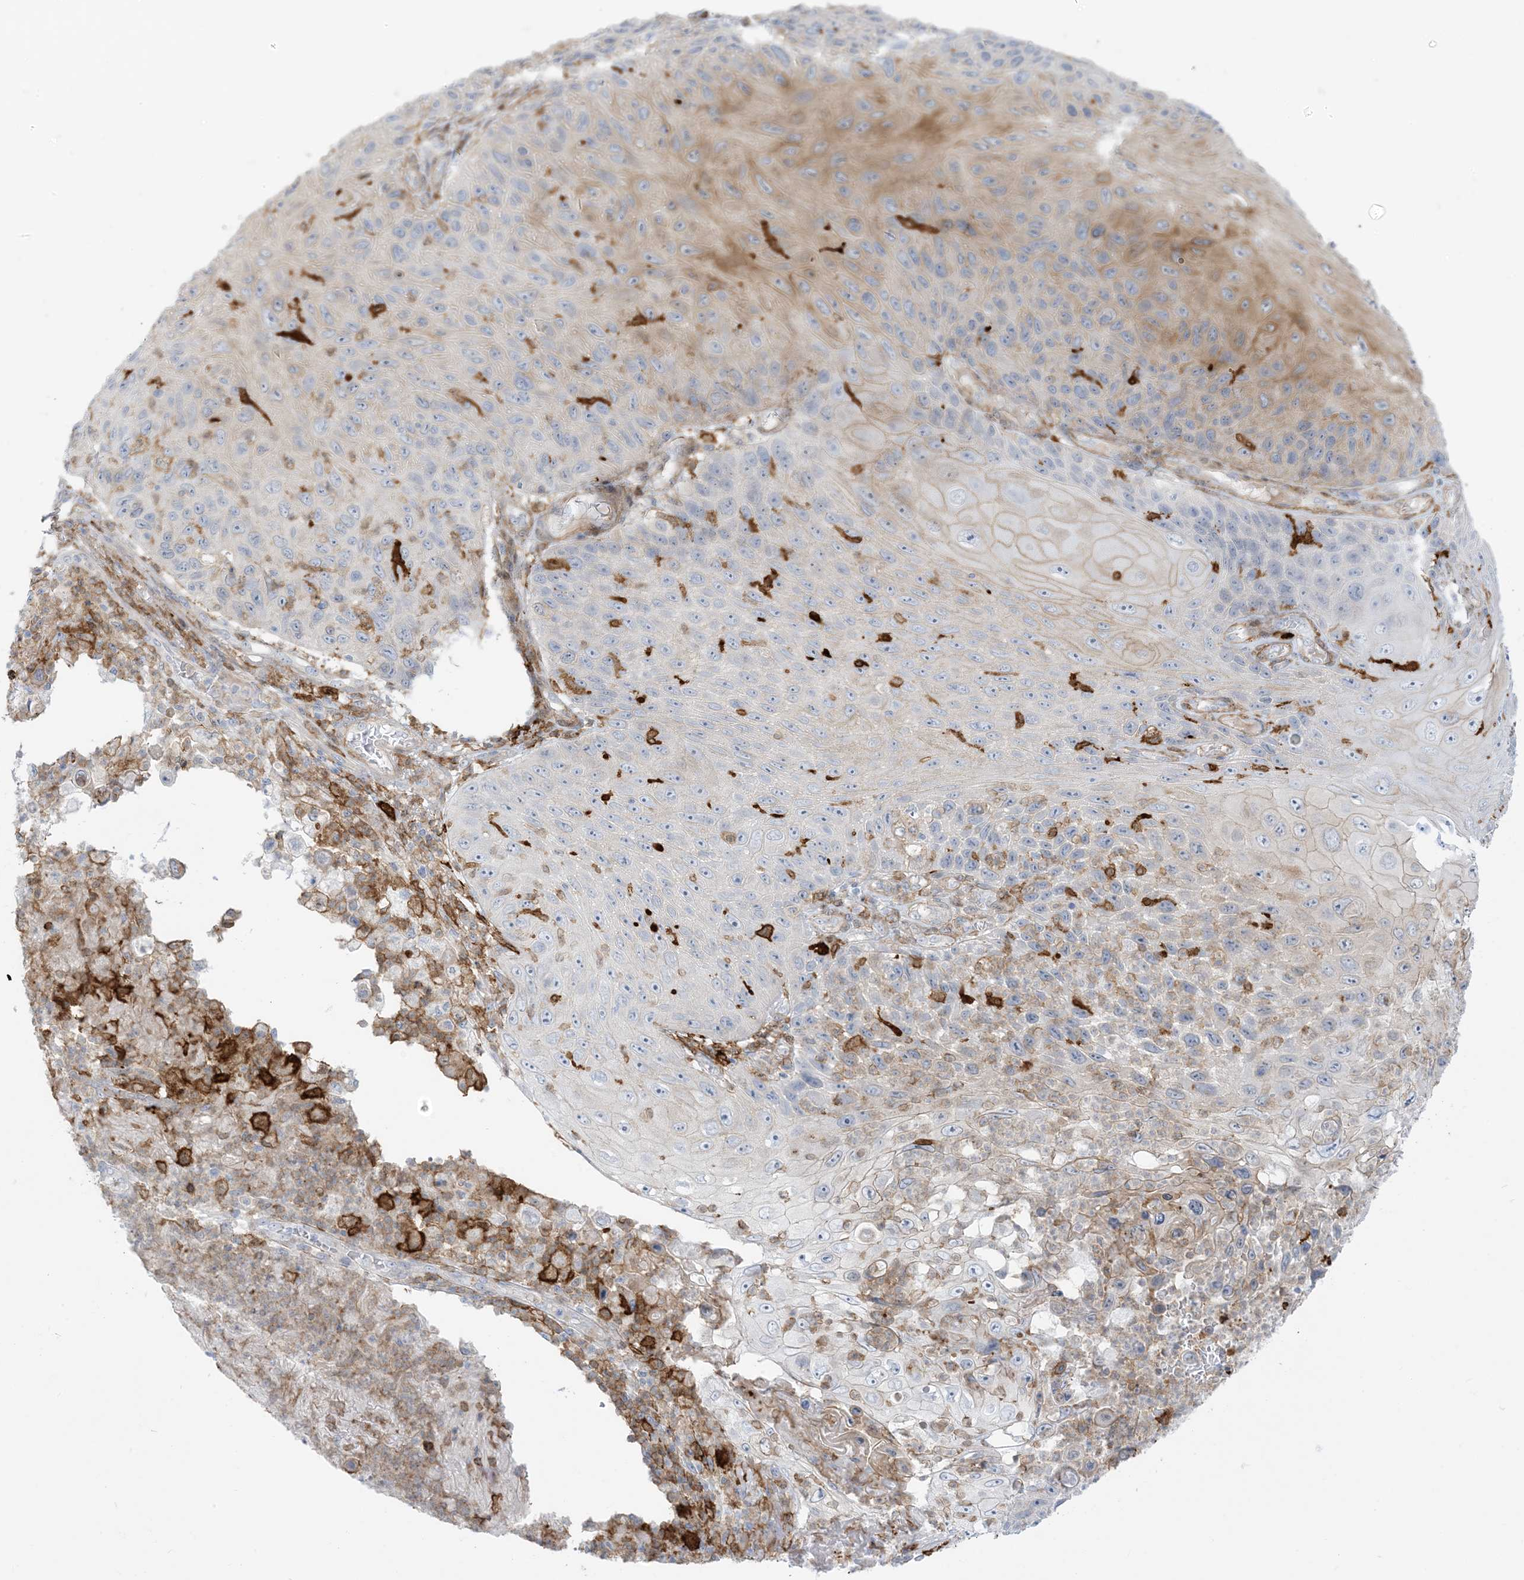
{"staining": {"intensity": "moderate", "quantity": "25%-75%", "location": "cytoplasmic/membranous"}, "tissue": "skin cancer", "cell_type": "Tumor cells", "image_type": "cancer", "snomed": [{"axis": "morphology", "description": "Squamous cell carcinoma, NOS"}, {"axis": "topography", "description": "Skin"}], "caption": "Immunohistochemistry (IHC) micrograph of human skin squamous cell carcinoma stained for a protein (brown), which exhibits medium levels of moderate cytoplasmic/membranous expression in approximately 25%-75% of tumor cells.", "gene": "ICMT", "patient": {"sex": "female", "age": 88}}